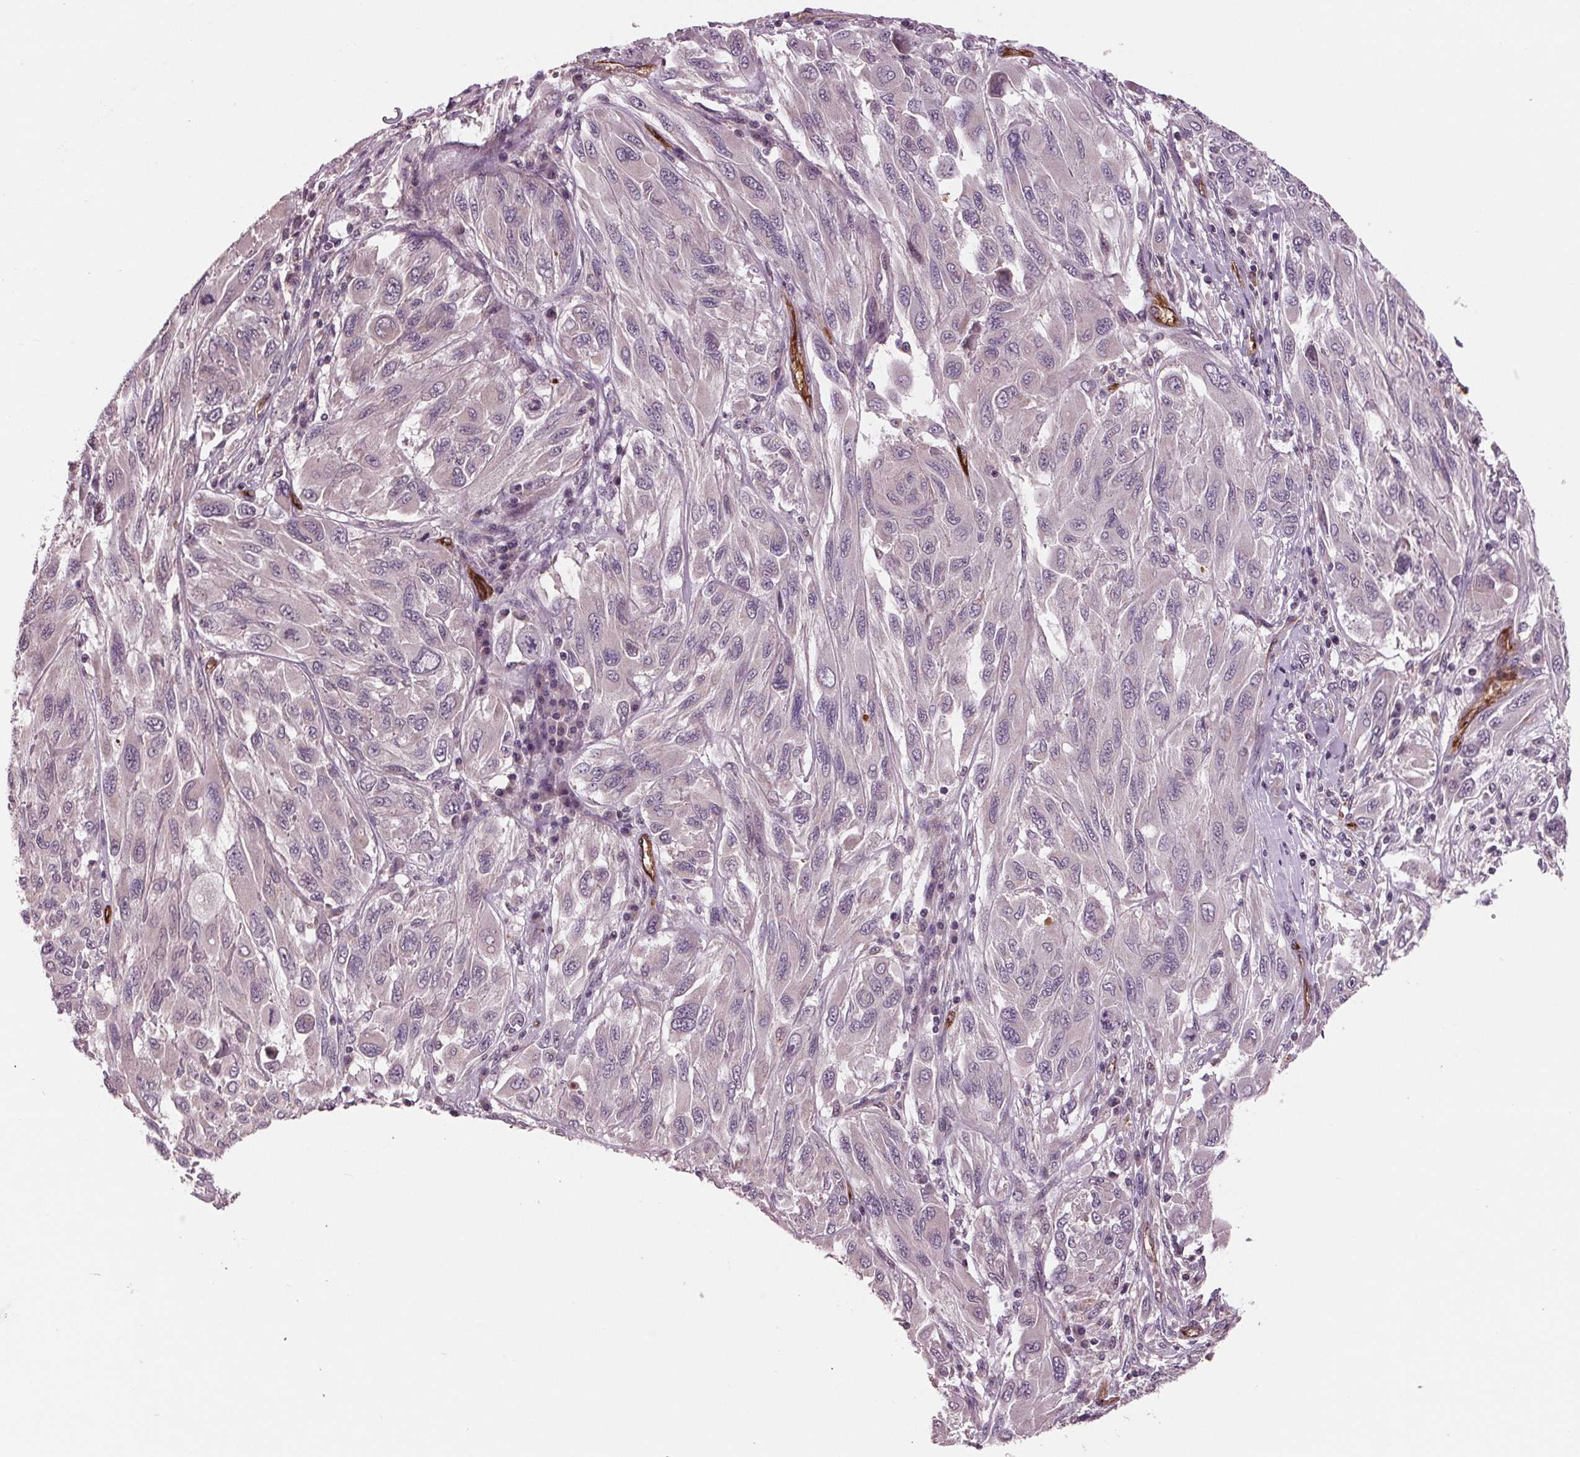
{"staining": {"intensity": "negative", "quantity": "none", "location": "none"}, "tissue": "melanoma", "cell_type": "Tumor cells", "image_type": "cancer", "snomed": [{"axis": "morphology", "description": "Malignant melanoma, NOS"}, {"axis": "topography", "description": "Skin"}], "caption": "This micrograph is of malignant melanoma stained with immunohistochemistry to label a protein in brown with the nuclei are counter-stained blue. There is no expression in tumor cells.", "gene": "MAPK8", "patient": {"sex": "female", "age": 91}}